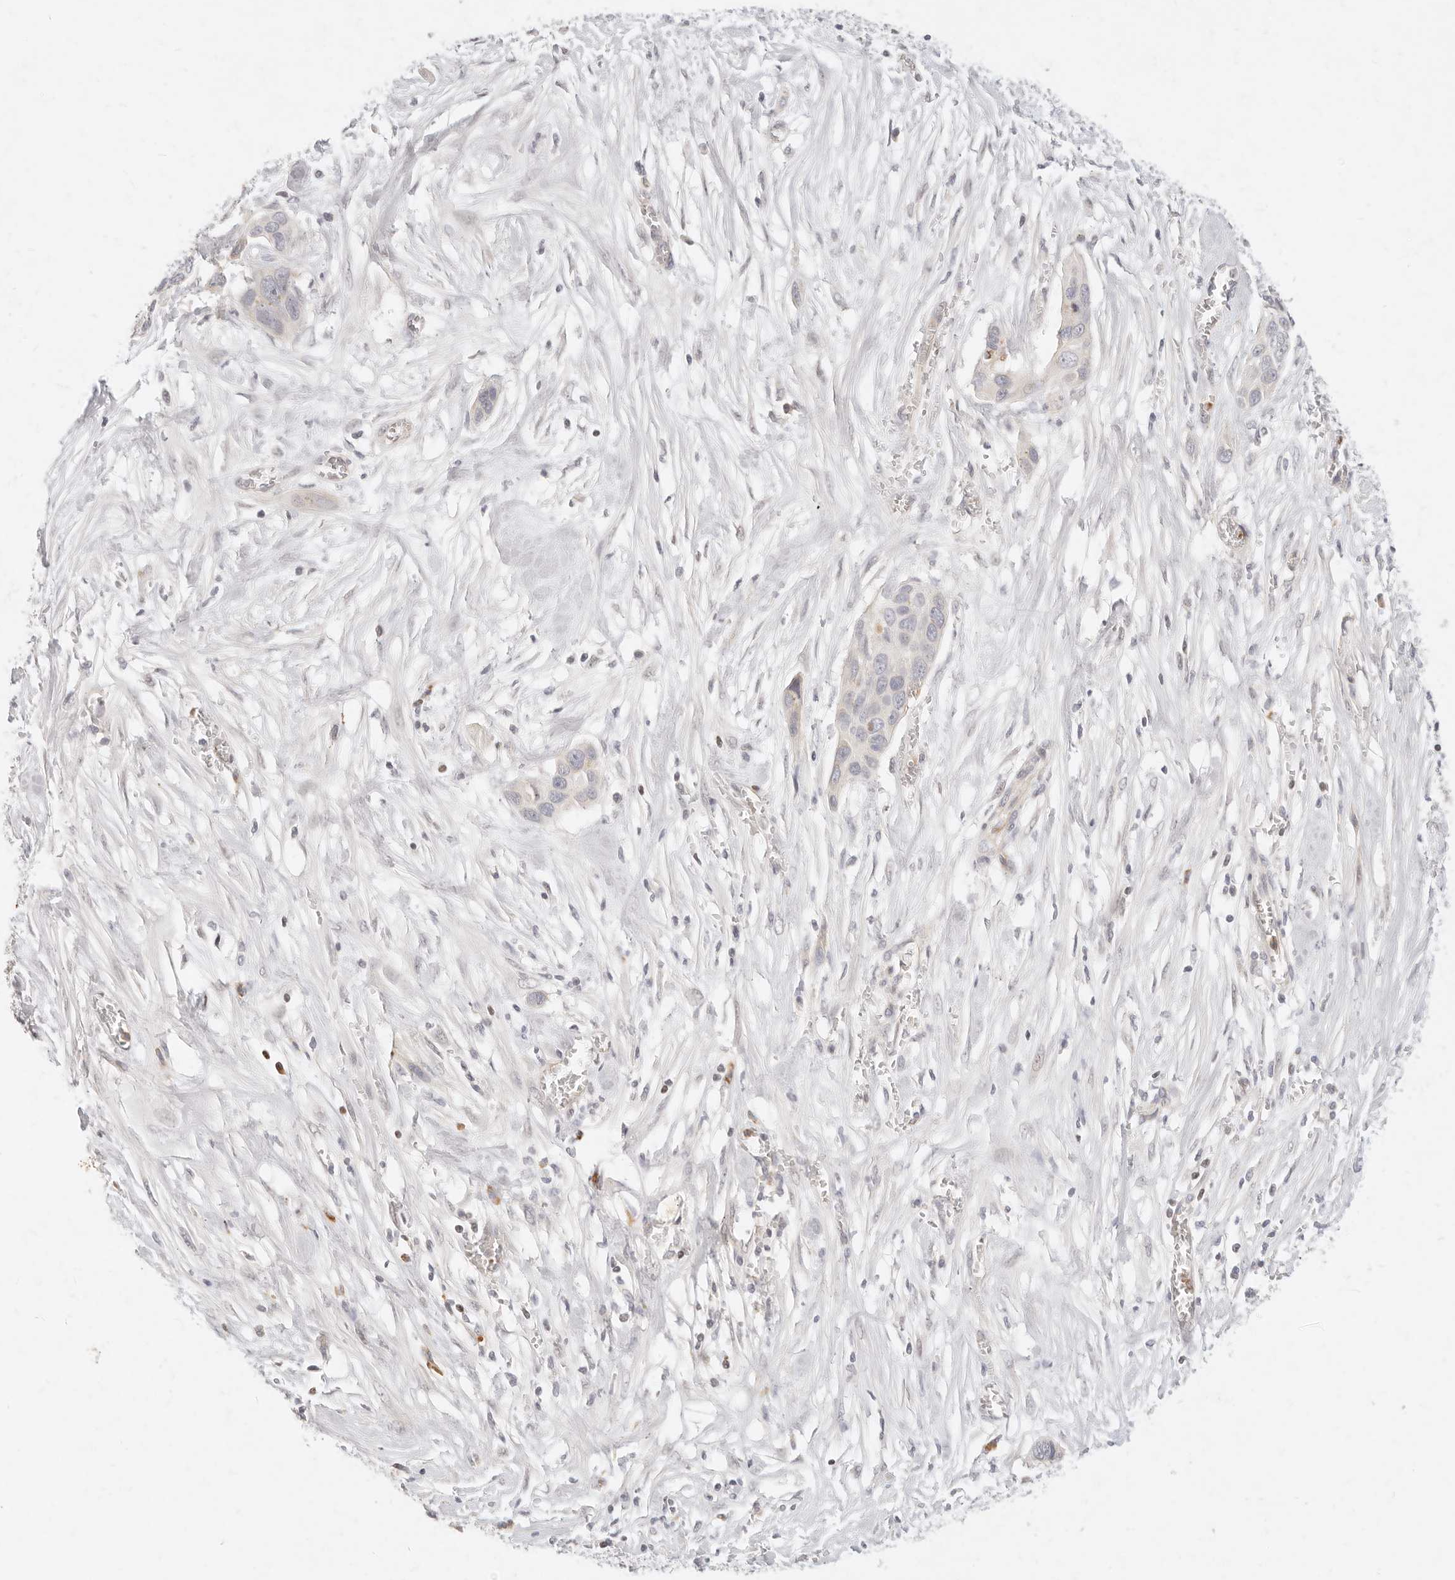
{"staining": {"intensity": "negative", "quantity": "none", "location": "none"}, "tissue": "pancreatic cancer", "cell_type": "Tumor cells", "image_type": "cancer", "snomed": [{"axis": "morphology", "description": "Adenocarcinoma, NOS"}, {"axis": "topography", "description": "Pancreas"}], "caption": "Micrograph shows no significant protein expression in tumor cells of pancreatic cancer.", "gene": "ASCL3", "patient": {"sex": "female", "age": 60}}